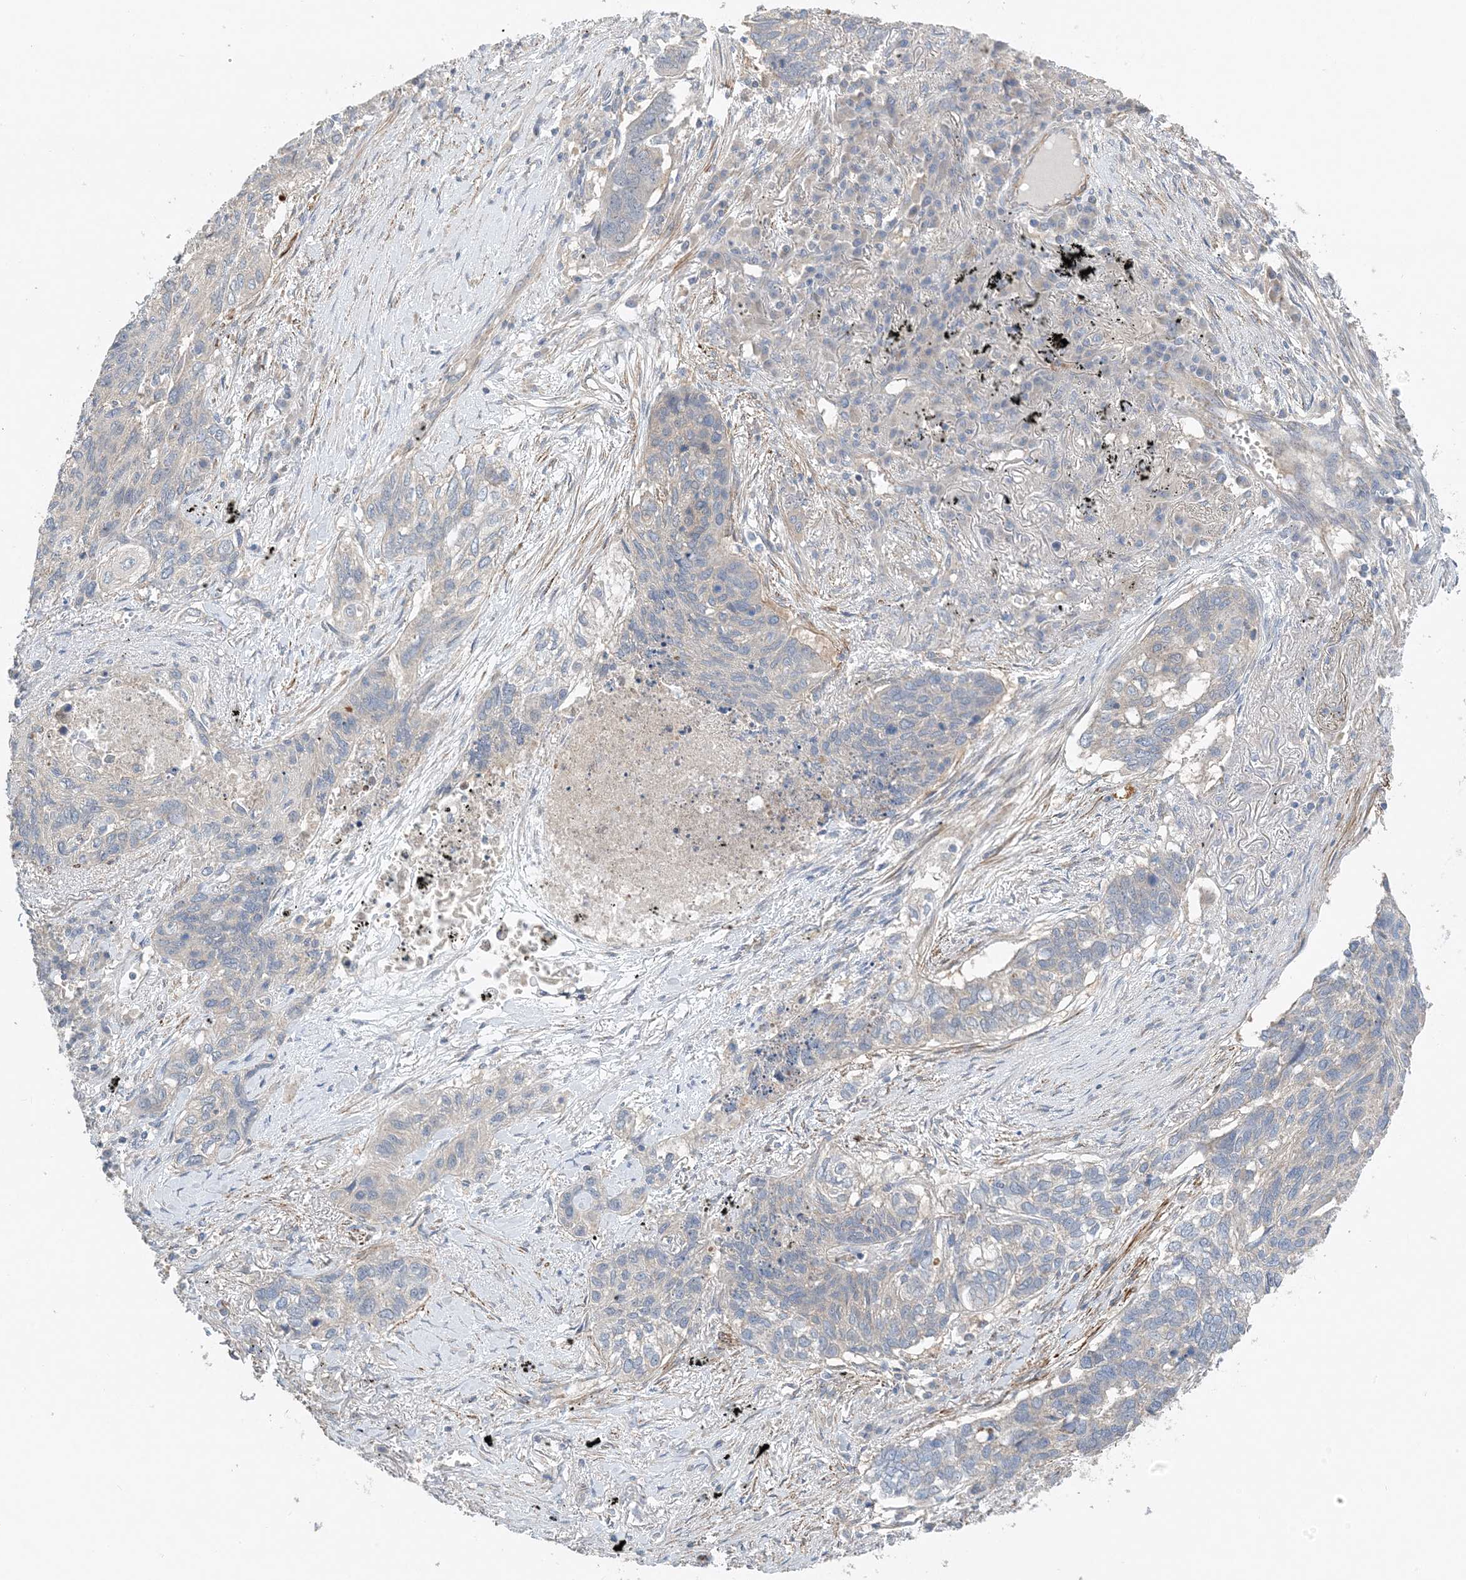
{"staining": {"intensity": "negative", "quantity": "none", "location": "none"}, "tissue": "lung cancer", "cell_type": "Tumor cells", "image_type": "cancer", "snomed": [{"axis": "morphology", "description": "Squamous cell carcinoma, NOS"}, {"axis": "topography", "description": "Lung"}], "caption": "The micrograph reveals no staining of tumor cells in lung cancer (squamous cell carcinoma).", "gene": "KIFBP", "patient": {"sex": "female", "age": 63}}